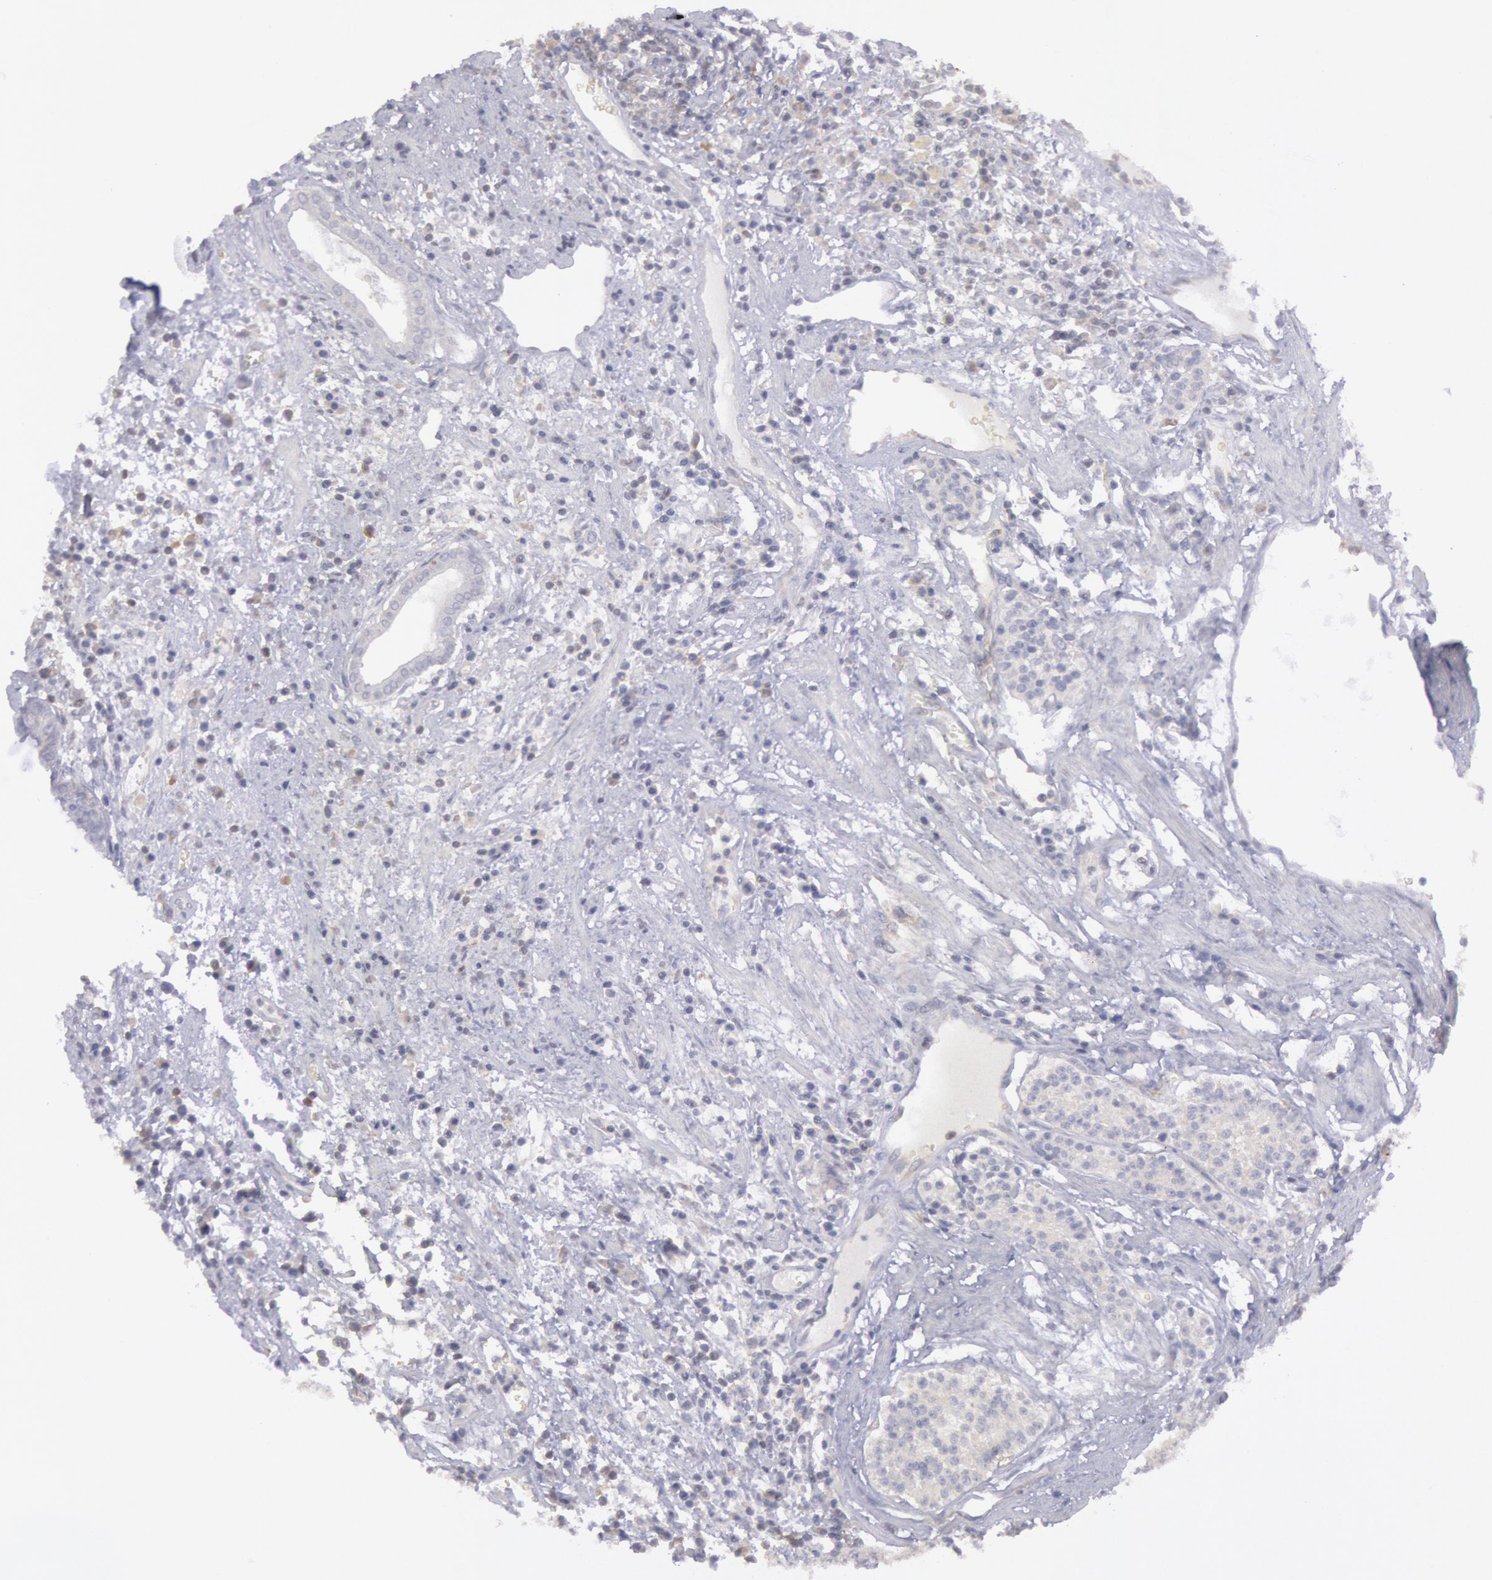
{"staining": {"intensity": "negative", "quantity": "none", "location": "none"}, "tissue": "carcinoid", "cell_type": "Tumor cells", "image_type": "cancer", "snomed": [{"axis": "morphology", "description": "Carcinoid, malignant, NOS"}, {"axis": "topography", "description": "Stomach"}], "caption": "High power microscopy histopathology image of an immunohistochemistry (IHC) image of carcinoid (malignant), revealing no significant expression in tumor cells.", "gene": "IKBKB", "patient": {"sex": "female", "age": 76}}